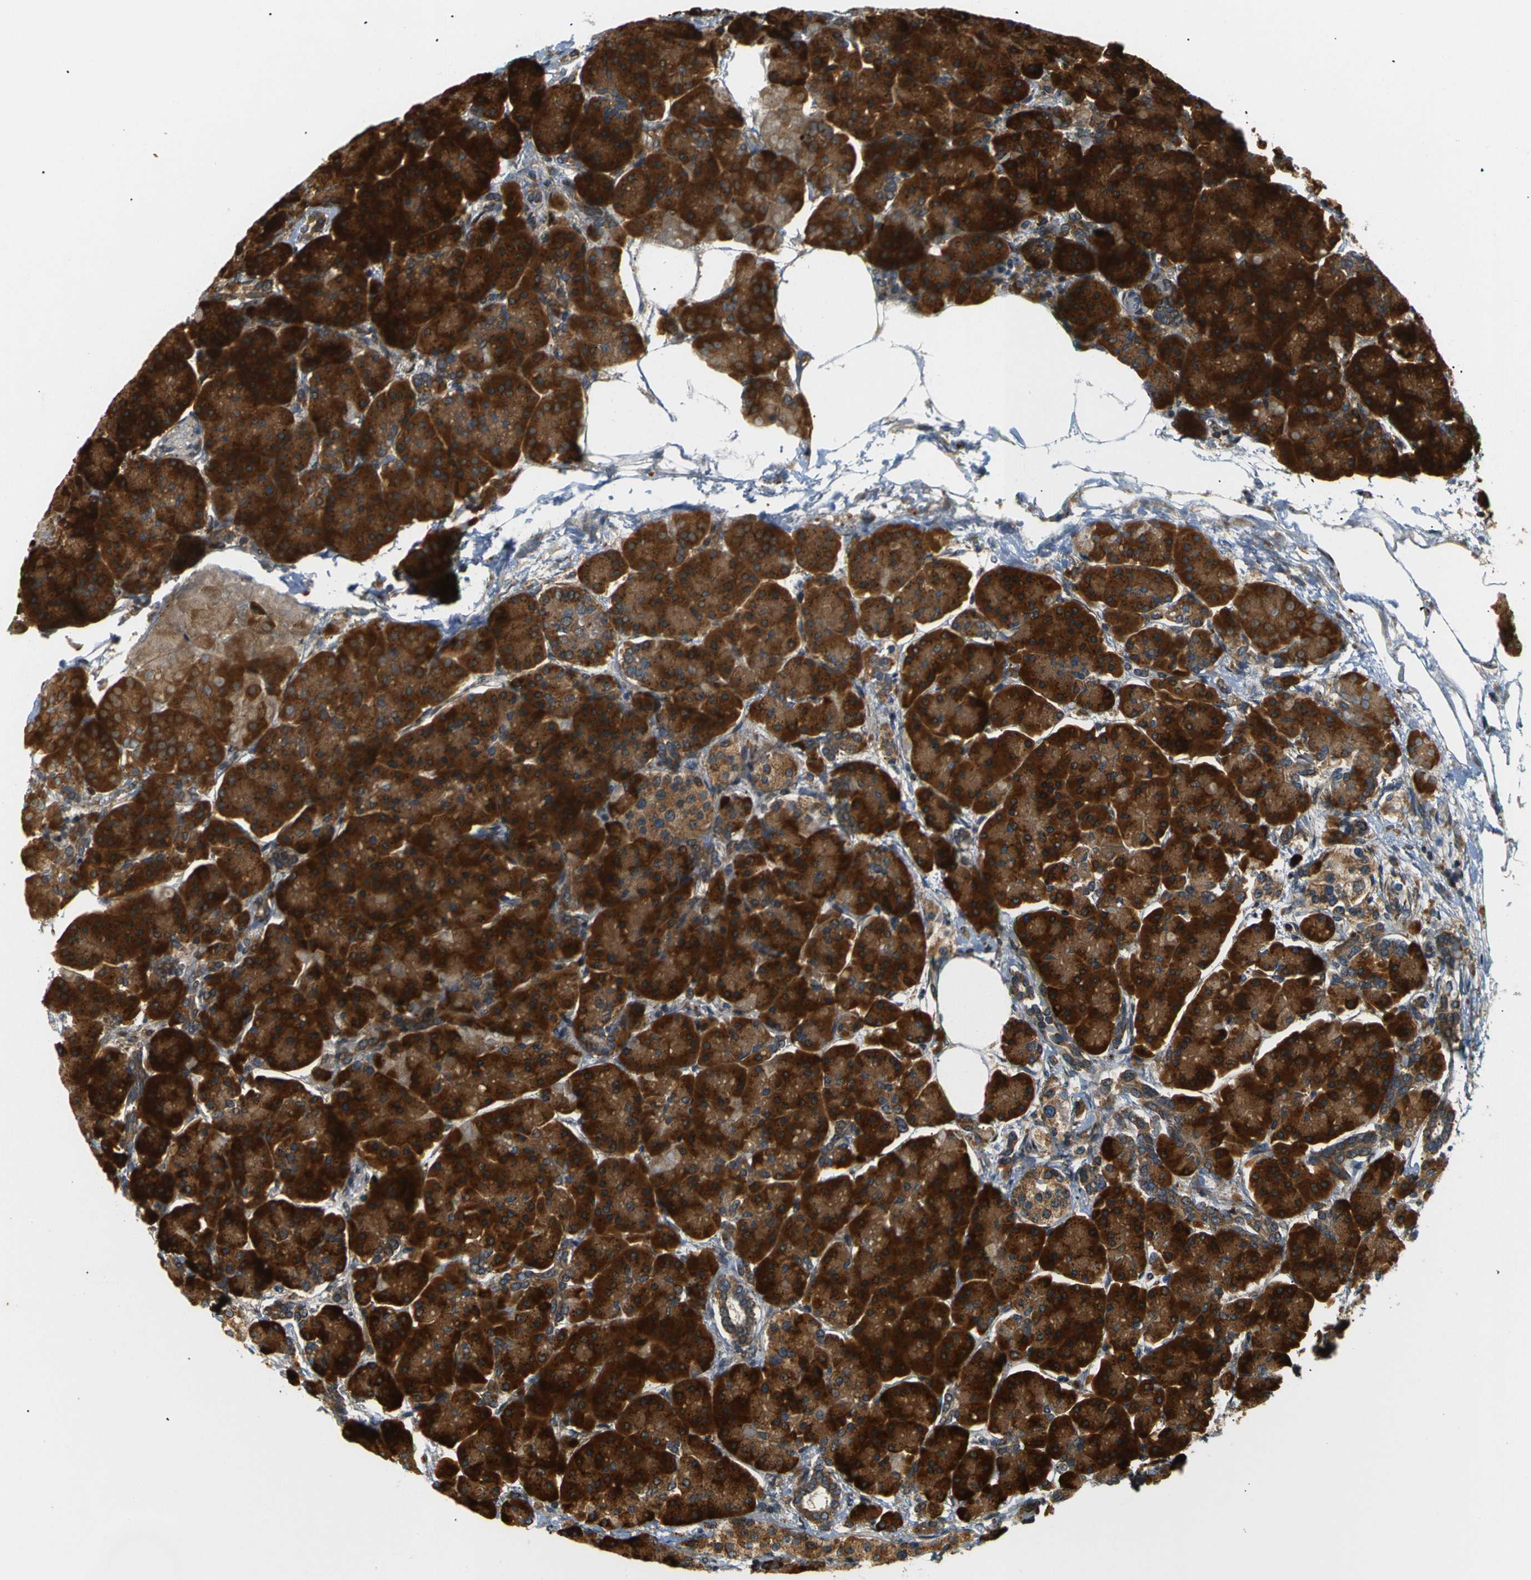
{"staining": {"intensity": "strong", "quantity": ">75%", "location": "cytoplasmic/membranous"}, "tissue": "pancreas", "cell_type": "Exocrine glandular cells", "image_type": "normal", "snomed": [{"axis": "morphology", "description": "Normal tissue, NOS"}, {"axis": "topography", "description": "Pancreas"}], "caption": "There is high levels of strong cytoplasmic/membranous staining in exocrine glandular cells of benign pancreas, as demonstrated by immunohistochemical staining (brown color).", "gene": "ABCE1", "patient": {"sex": "female", "age": 70}}